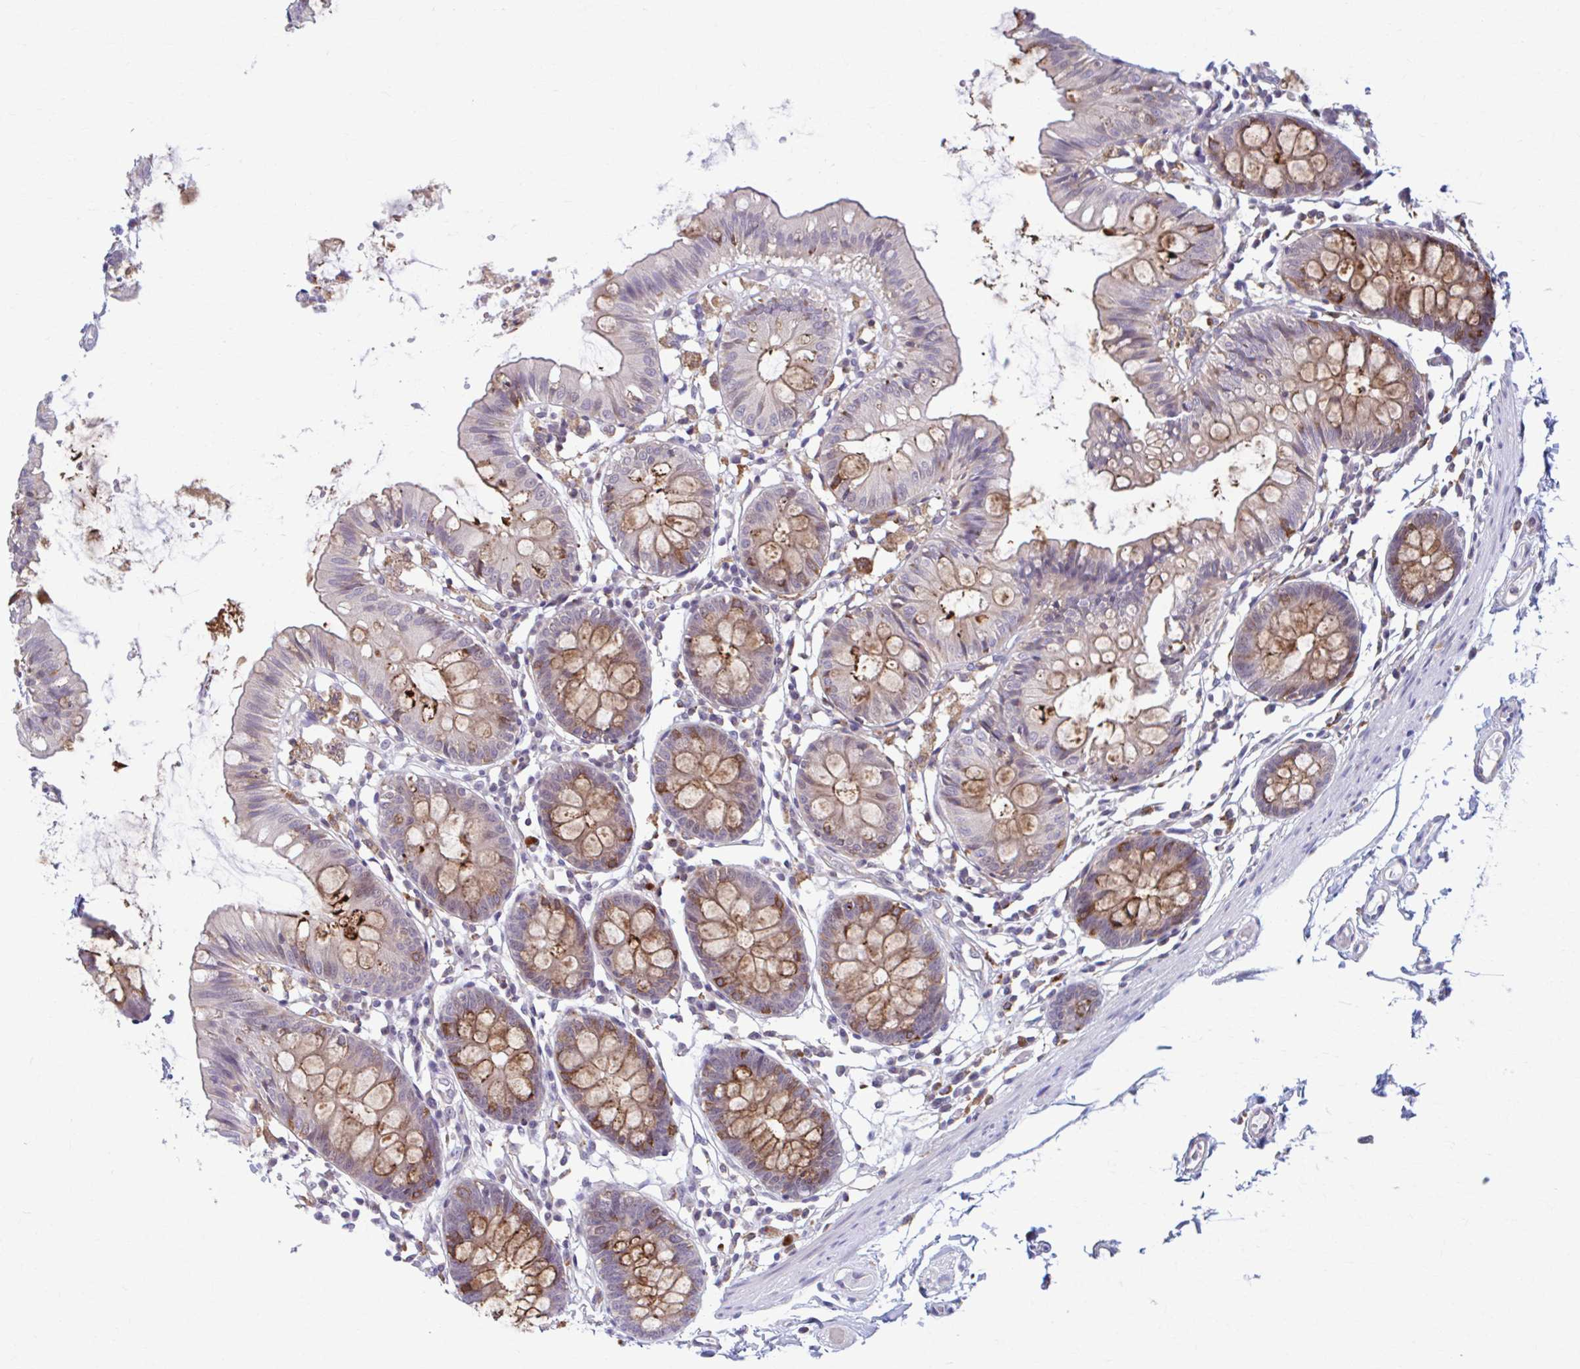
{"staining": {"intensity": "weak", "quantity": ">75%", "location": "cytoplasmic/membranous"}, "tissue": "colon", "cell_type": "Endothelial cells", "image_type": "normal", "snomed": [{"axis": "morphology", "description": "Normal tissue, NOS"}, {"axis": "topography", "description": "Colon"}], "caption": "This image exhibits unremarkable colon stained with immunohistochemistry (IHC) to label a protein in brown. The cytoplasmic/membranous of endothelial cells show weak positivity for the protein. Nuclei are counter-stained blue.", "gene": "ADAT3", "patient": {"sex": "female", "age": 84}}